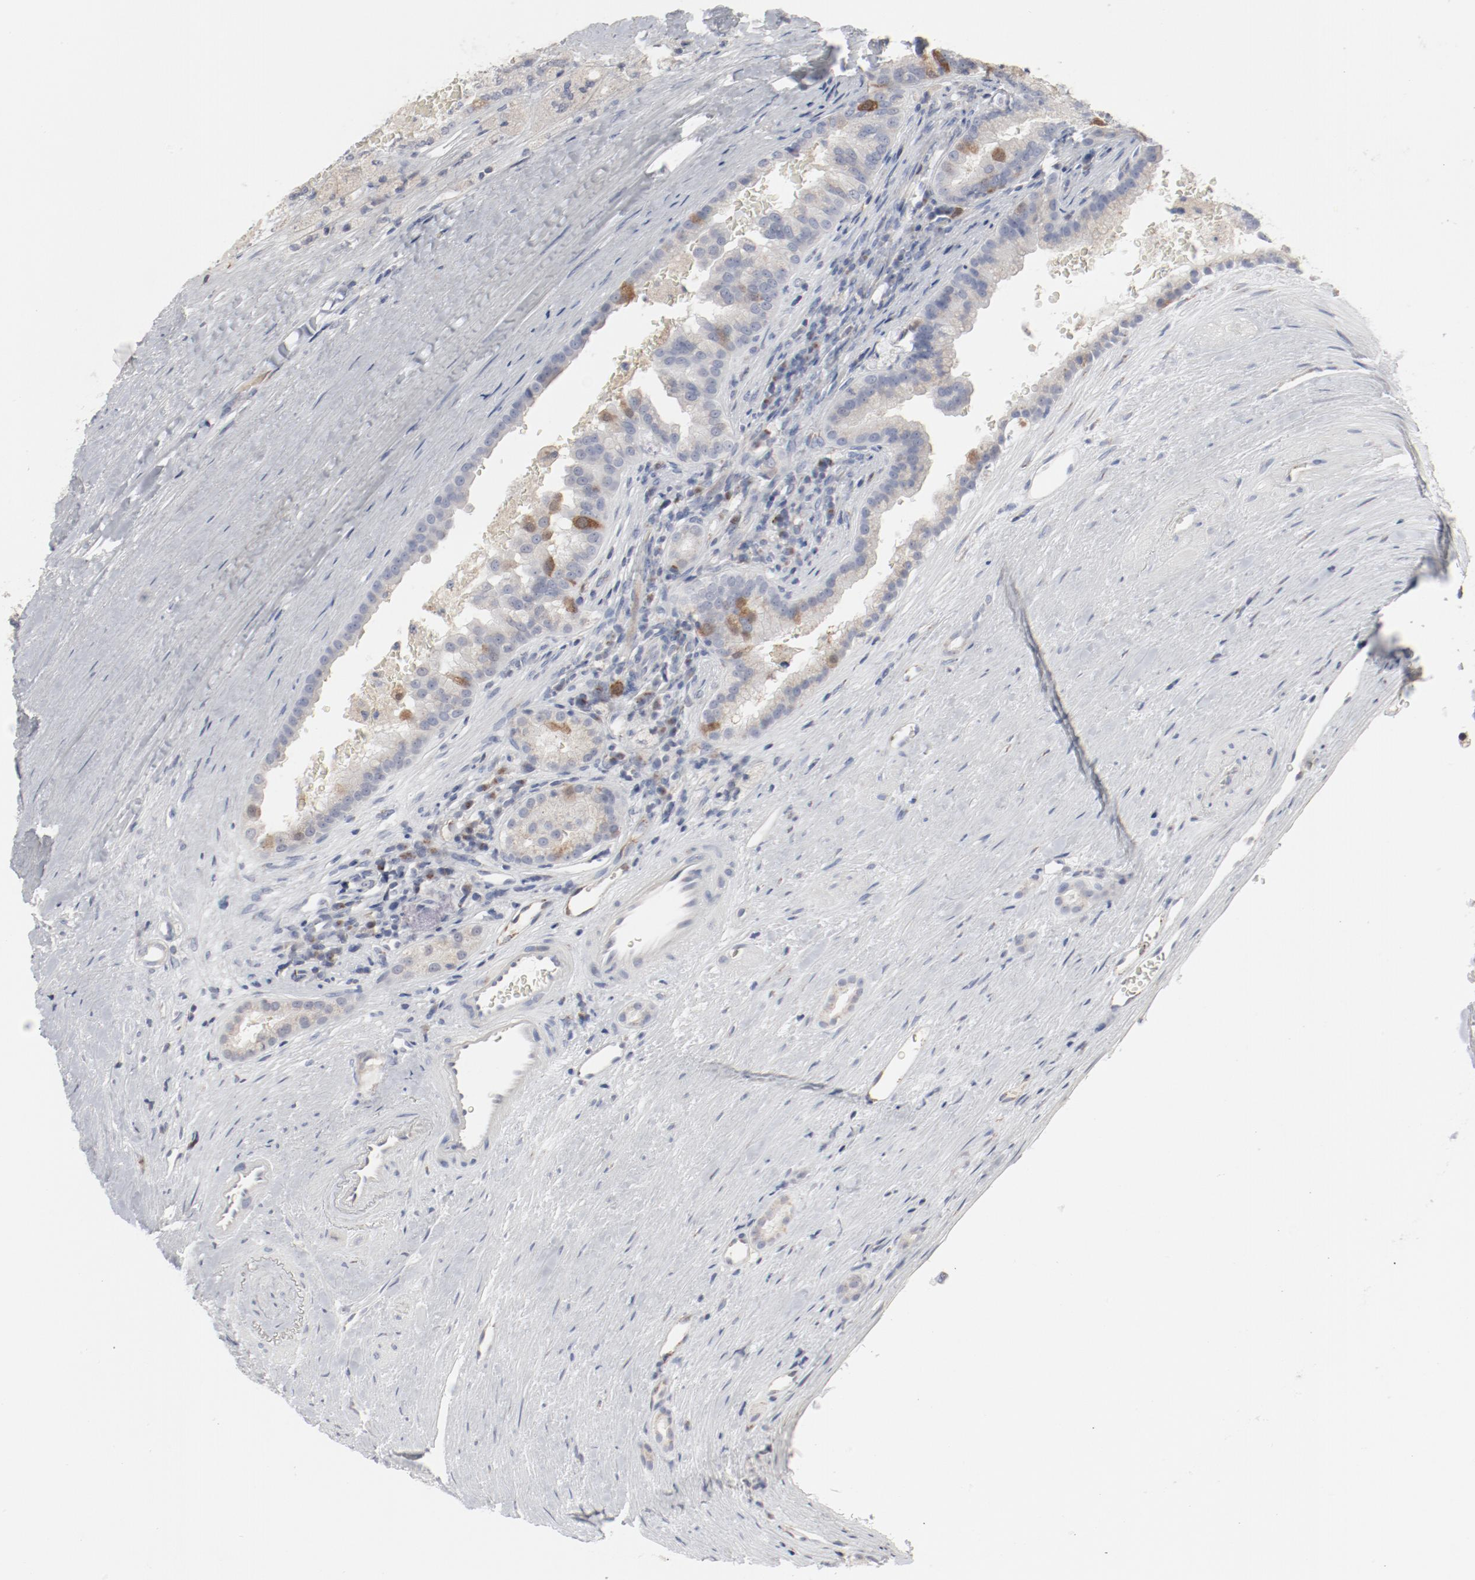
{"staining": {"intensity": "moderate", "quantity": "<25%", "location": "cytoplasmic/membranous,nuclear"}, "tissue": "renal cancer", "cell_type": "Tumor cells", "image_type": "cancer", "snomed": [{"axis": "morphology", "description": "Adenocarcinoma, NOS"}, {"axis": "topography", "description": "Kidney"}], "caption": "IHC histopathology image of neoplastic tissue: human renal cancer (adenocarcinoma) stained using immunohistochemistry (IHC) reveals low levels of moderate protein expression localized specifically in the cytoplasmic/membranous and nuclear of tumor cells, appearing as a cytoplasmic/membranous and nuclear brown color.", "gene": "CDK1", "patient": {"sex": "male", "age": 61}}